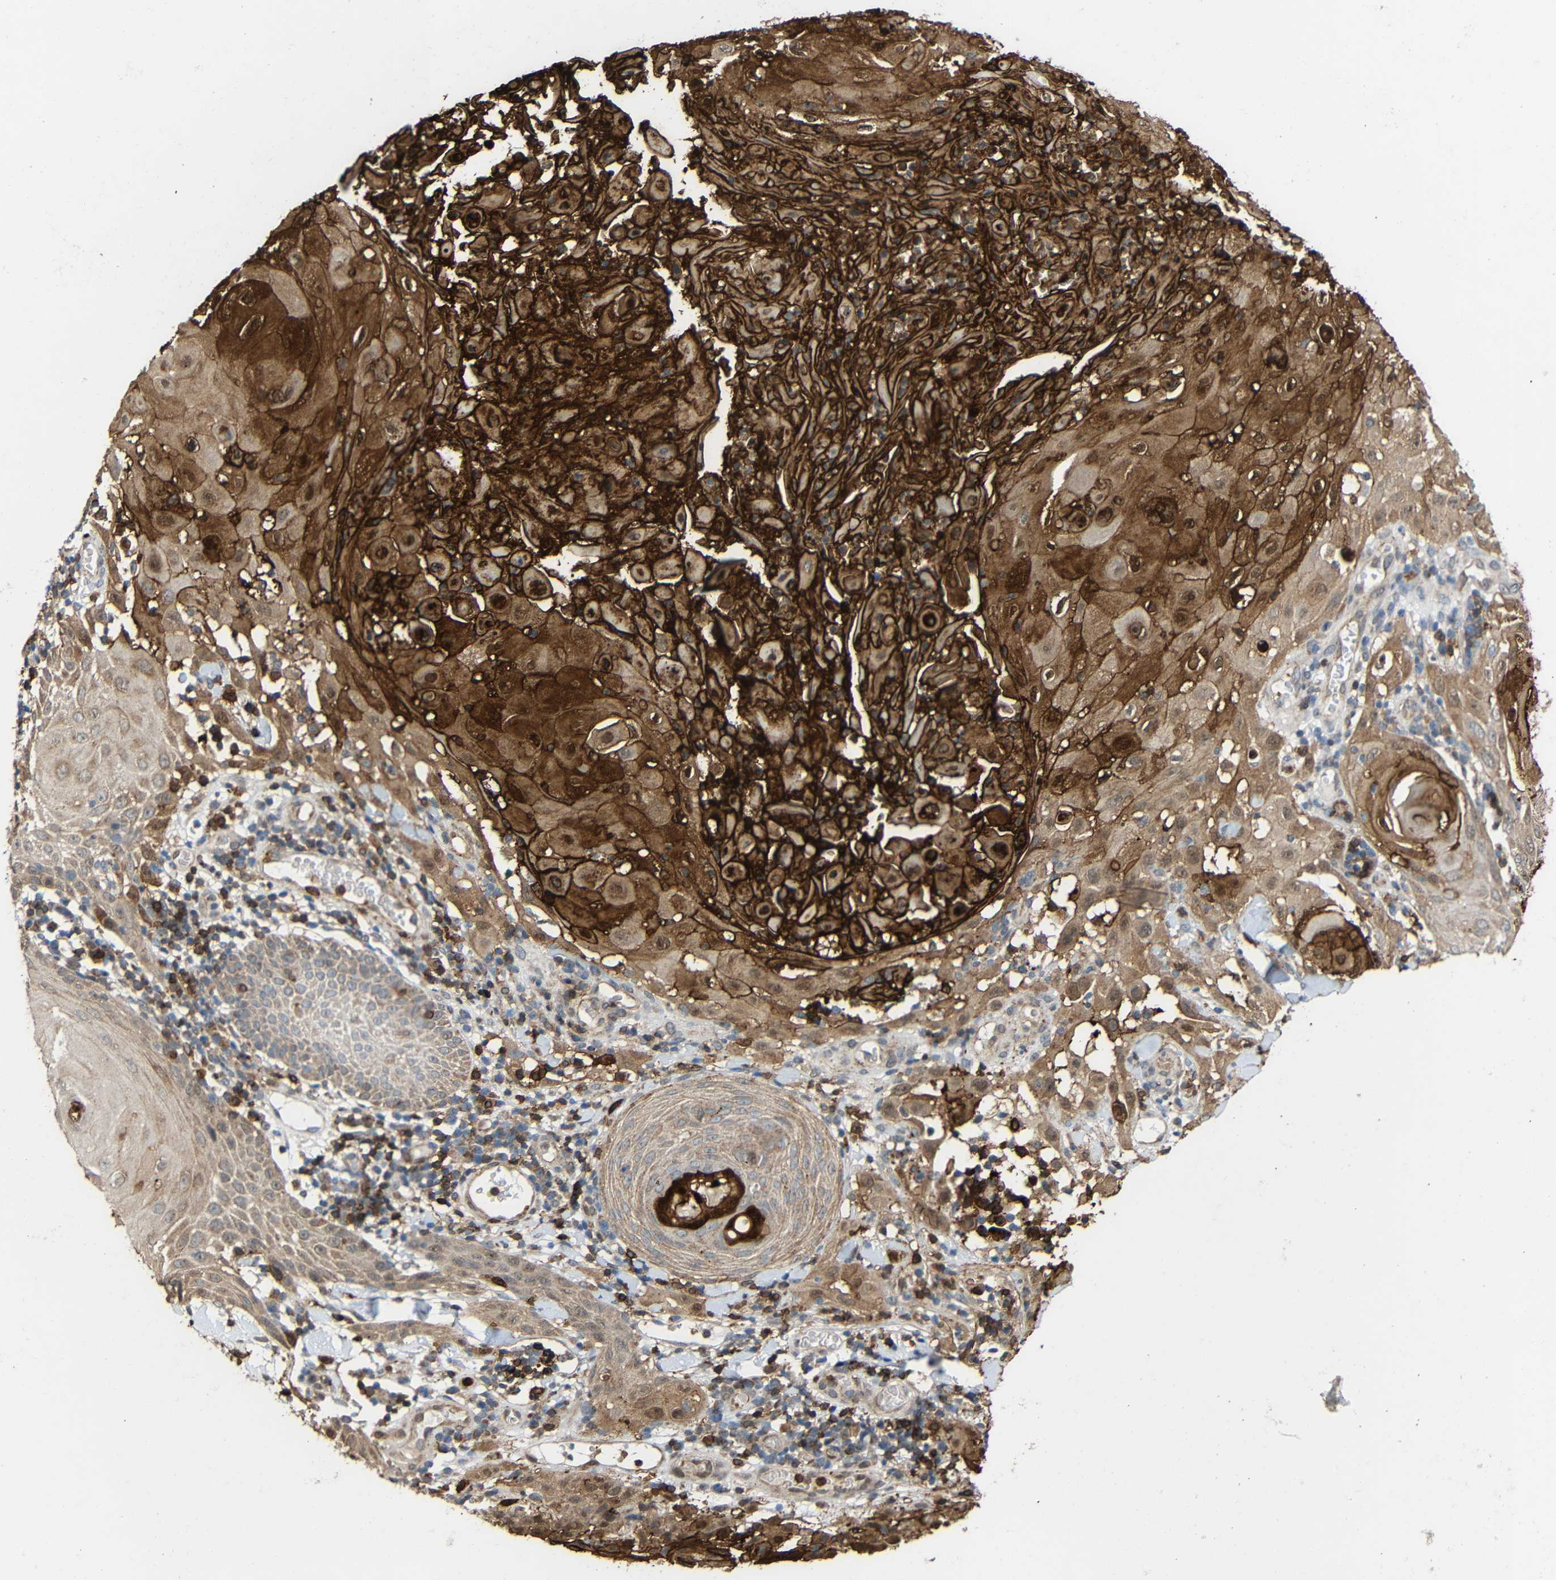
{"staining": {"intensity": "moderate", "quantity": ">75%", "location": "cytoplasmic/membranous"}, "tissue": "skin cancer", "cell_type": "Tumor cells", "image_type": "cancer", "snomed": [{"axis": "morphology", "description": "Squamous cell carcinoma, NOS"}, {"axis": "topography", "description": "Skin"}], "caption": "Protein staining of skin cancer tissue displays moderate cytoplasmic/membranous positivity in approximately >75% of tumor cells. Using DAB (brown) and hematoxylin (blue) stains, captured at high magnification using brightfield microscopy.", "gene": "C1GALT1", "patient": {"sex": "male", "age": 24}}